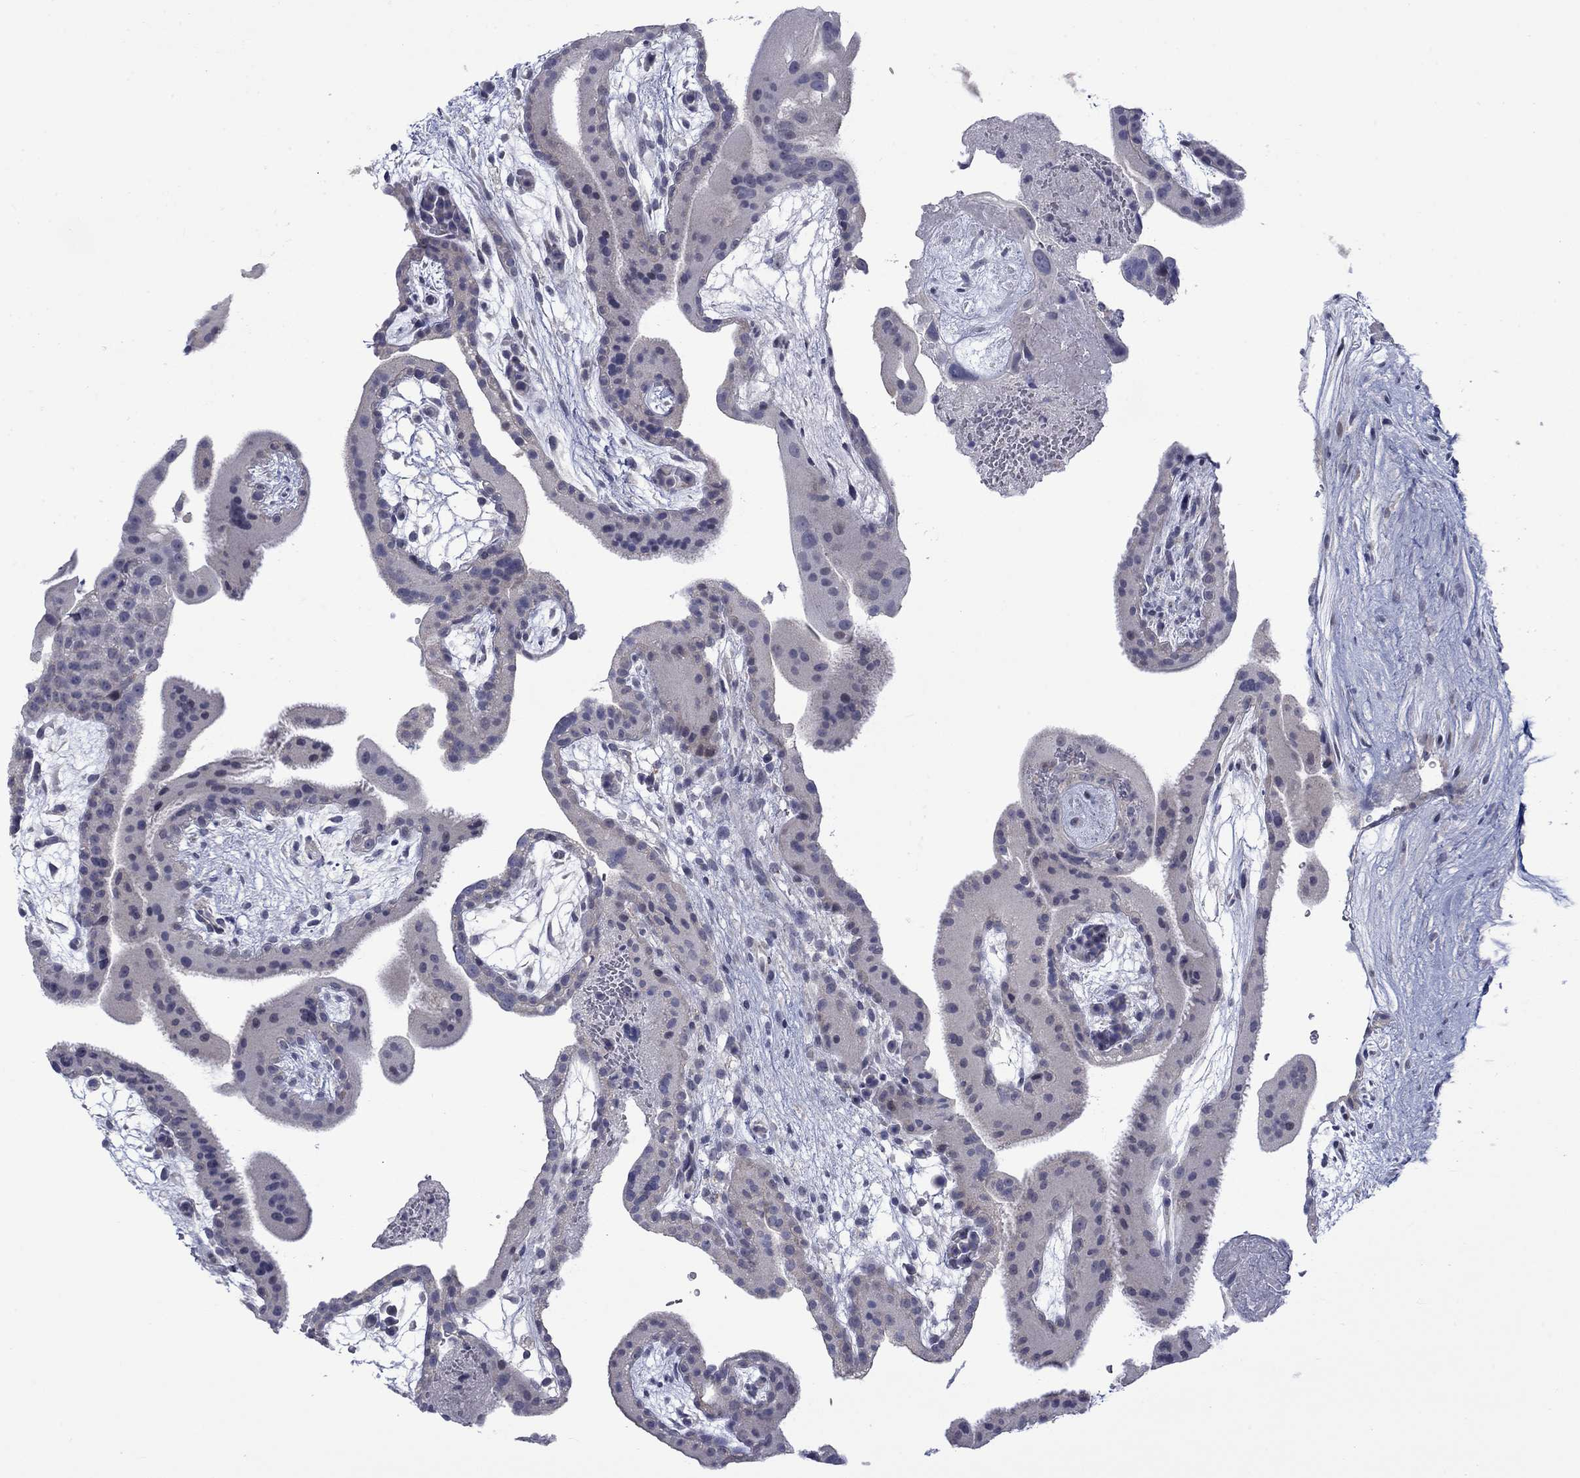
{"staining": {"intensity": "negative", "quantity": "none", "location": "none"}, "tissue": "placenta", "cell_type": "Decidual cells", "image_type": "normal", "snomed": [{"axis": "morphology", "description": "Normal tissue, NOS"}, {"axis": "topography", "description": "Placenta"}], "caption": "High magnification brightfield microscopy of benign placenta stained with DAB (3,3'-diaminobenzidine) (brown) and counterstained with hematoxylin (blue): decidual cells show no significant positivity.", "gene": "KCNJ16", "patient": {"sex": "female", "age": 19}}